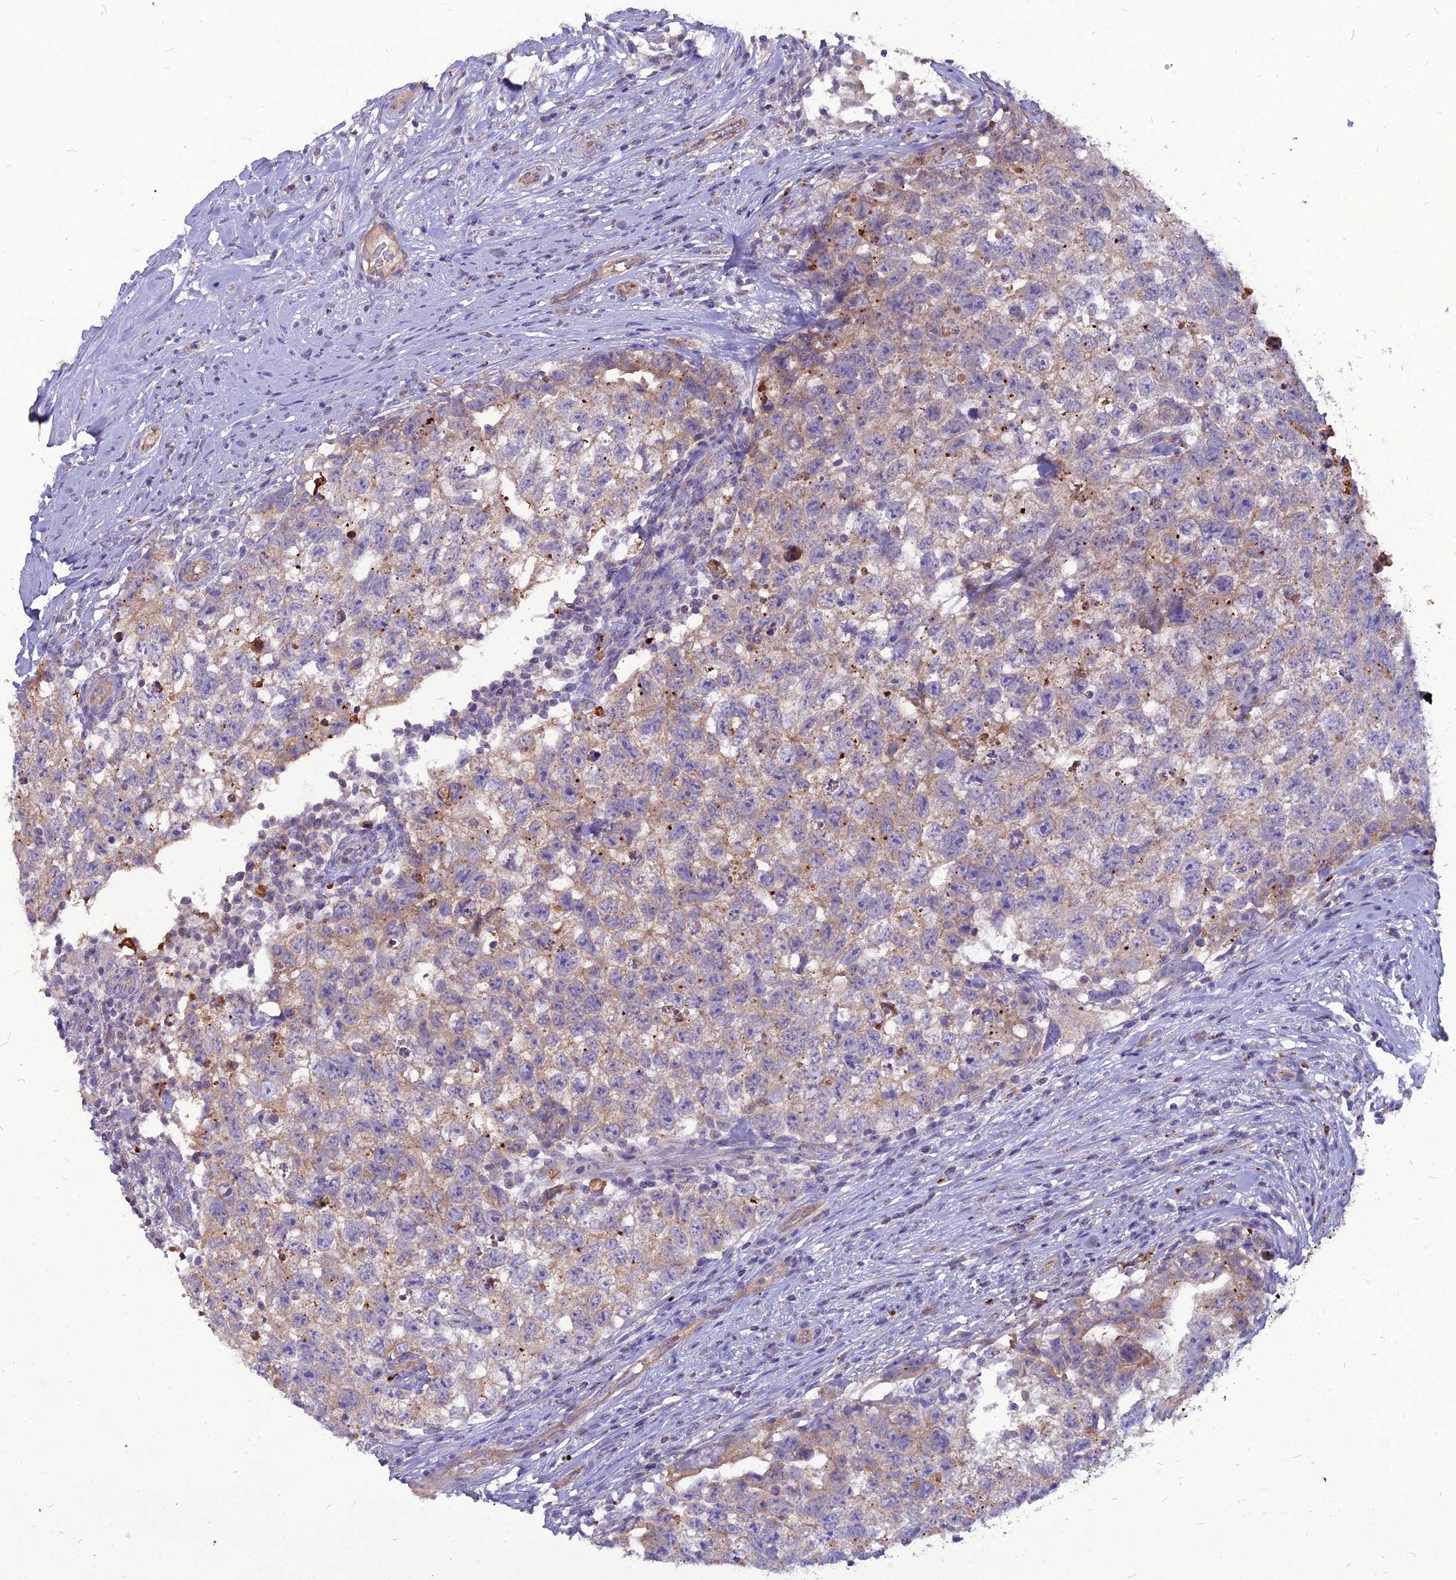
{"staining": {"intensity": "weak", "quantity": "25%-75%", "location": "cytoplasmic/membranous"}, "tissue": "testis cancer", "cell_type": "Tumor cells", "image_type": "cancer", "snomed": [{"axis": "morphology", "description": "Seminoma, NOS"}, {"axis": "morphology", "description": "Carcinoma, Embryonal, NOS"}, {"axis": "topography", "description": "Testis"}], "caption": "This micrograph demonstrates IHC staining of human testis seminoma, with low weak cytoplasmic/membranous expression in about 25%-75% of tumor cells.", "gene": "PCED1B", "patient": {"sex": "male", "age": 29}}